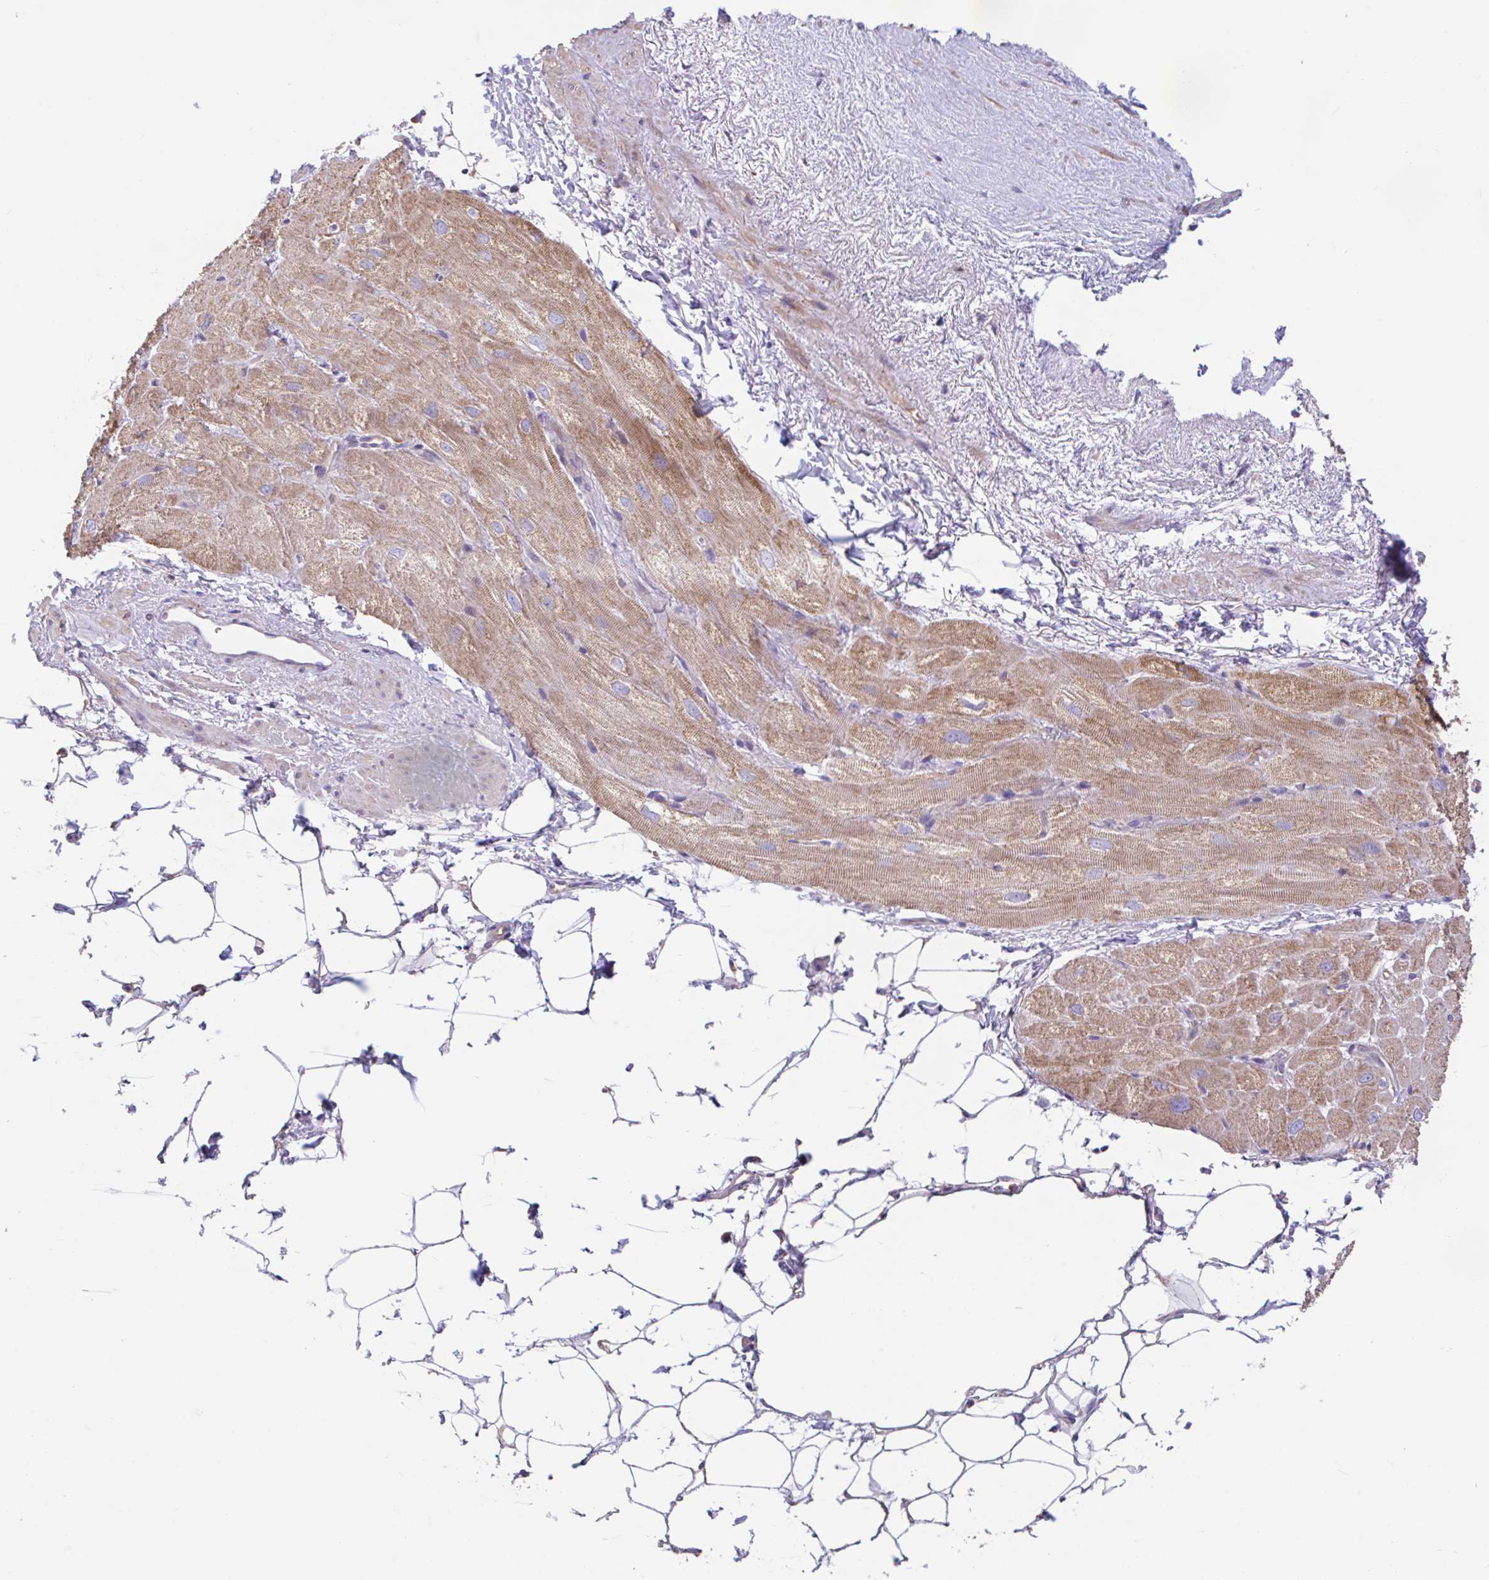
{"staining": {"intensity": "moderate", "quantity": ">75%", "location": "cytoplasmic/membranous"}, "tissue": "heart muscle", "cell_type": "Cardiomyocytes", "image_type": "normal", "snomed": [{"axis": "morphology", "description": "Normal tissue, NOS"}, {"axis": "topography", "description": "Heart"}], "caption": "Unremarkable heart muscle exhibits moderate cytoplasmic/membranous expression in approximately >75% of cardiomyocytes, visualized by immunohistochemistry. (DAB (3,3'-diaminobenzidine) = brown stain, brightfield microscopy at high magnification).", "gene": "RALBP1", "patient": {"sex": "male", "age": 62}}